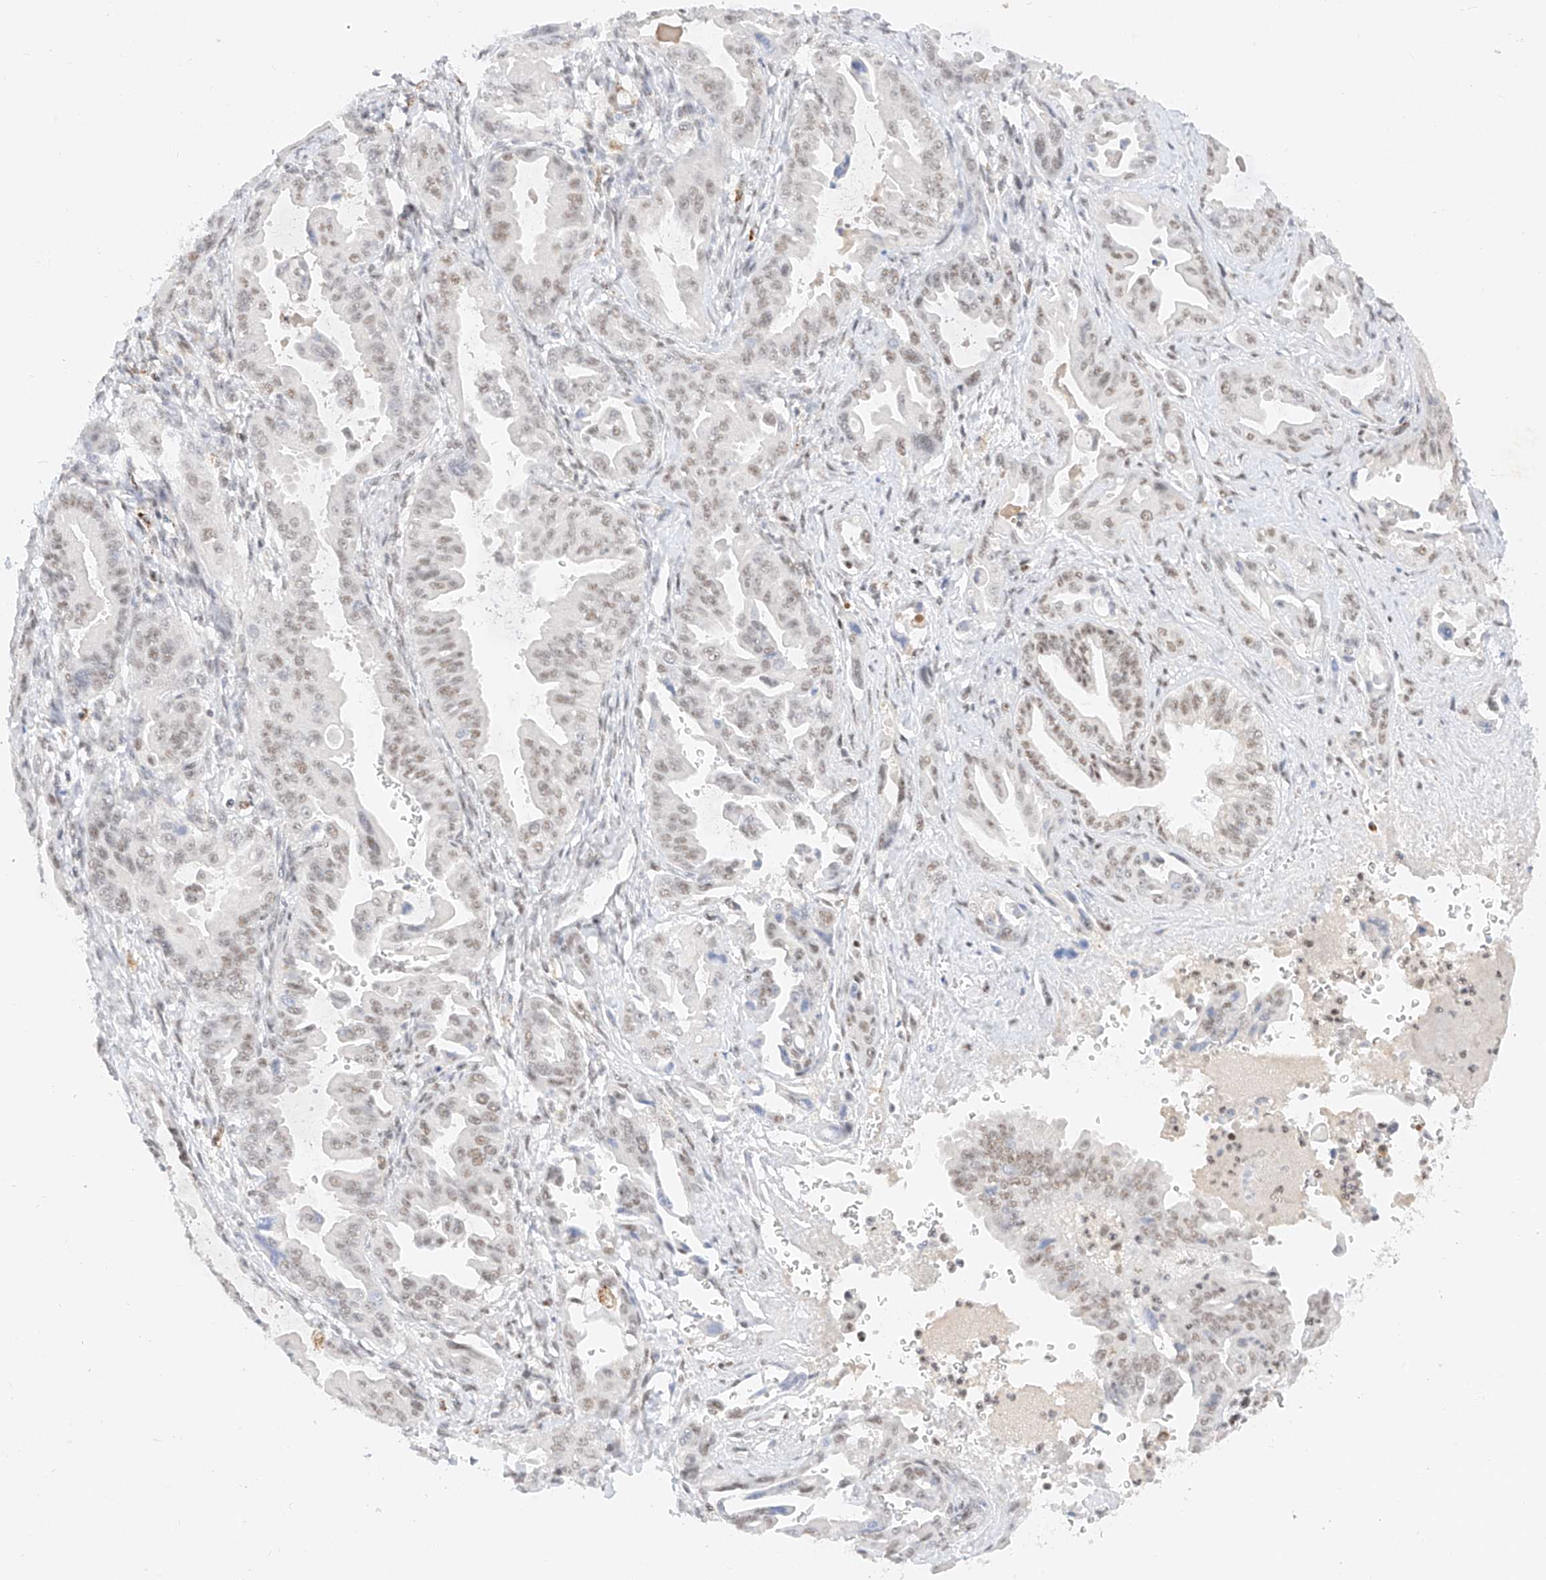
{"staining": {"intensity": "weak", "quantity": ">75%", "location": "nuclear"}, "tissue": "pancreatic cancer", "cell_type": "Tumor cells", "image_type": "cancer", "snomed": [{"axis": "morphology", "description": "Adenocarcinoma, NOS"}, {"axis": "topography", "description": "Pancreas"}], "caption": "Immunohistochemical staining of human pancreatic cancer (adenocarcinoma) shows low levels of weak nuclear protein staining in approximately >75% of tumor cells.", "gene": "NRF1", "patient": {"sex": "male", "age": 70}}